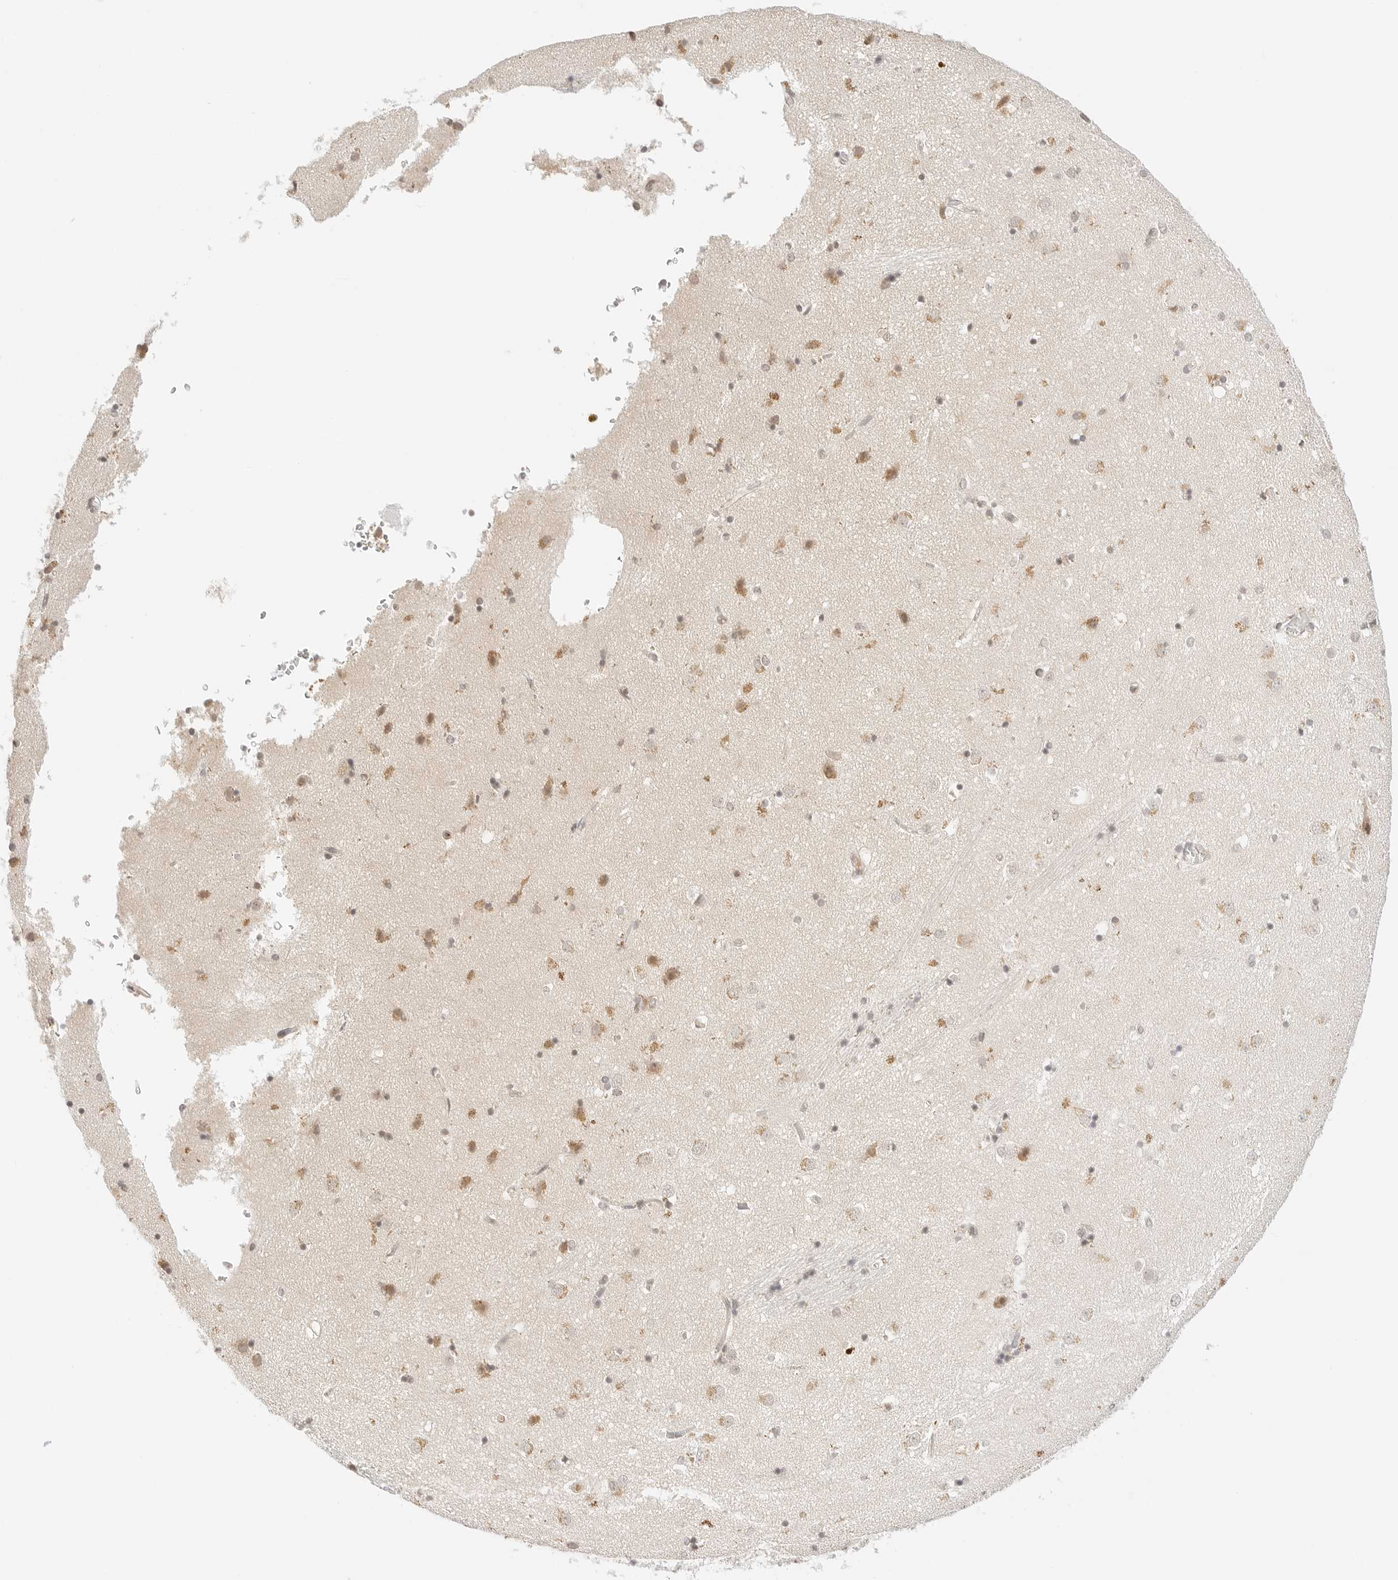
{"staining": {"intensity": "weak", "quantity": "25%-75%", "location": "nuclear"}, "tissue": "caudate", "cell_type": "Glial cells", "image_type": "normal", "snomed": [{"axis": "morphology", "description": "Normal tissue, NOS"}, {"axis": "topography", "description": "Lateral ventricle wall"}], "caption": "Caudate stained for a protein reveals weak nuclear positivity in glial cells. The staining is performed using DAB brown chromogen to label protein expression. The nuclei are counter-stained blue using hematoxylin.", "gene": "SEPTIN4", "patient": {"sex": "male", "age": 70}}